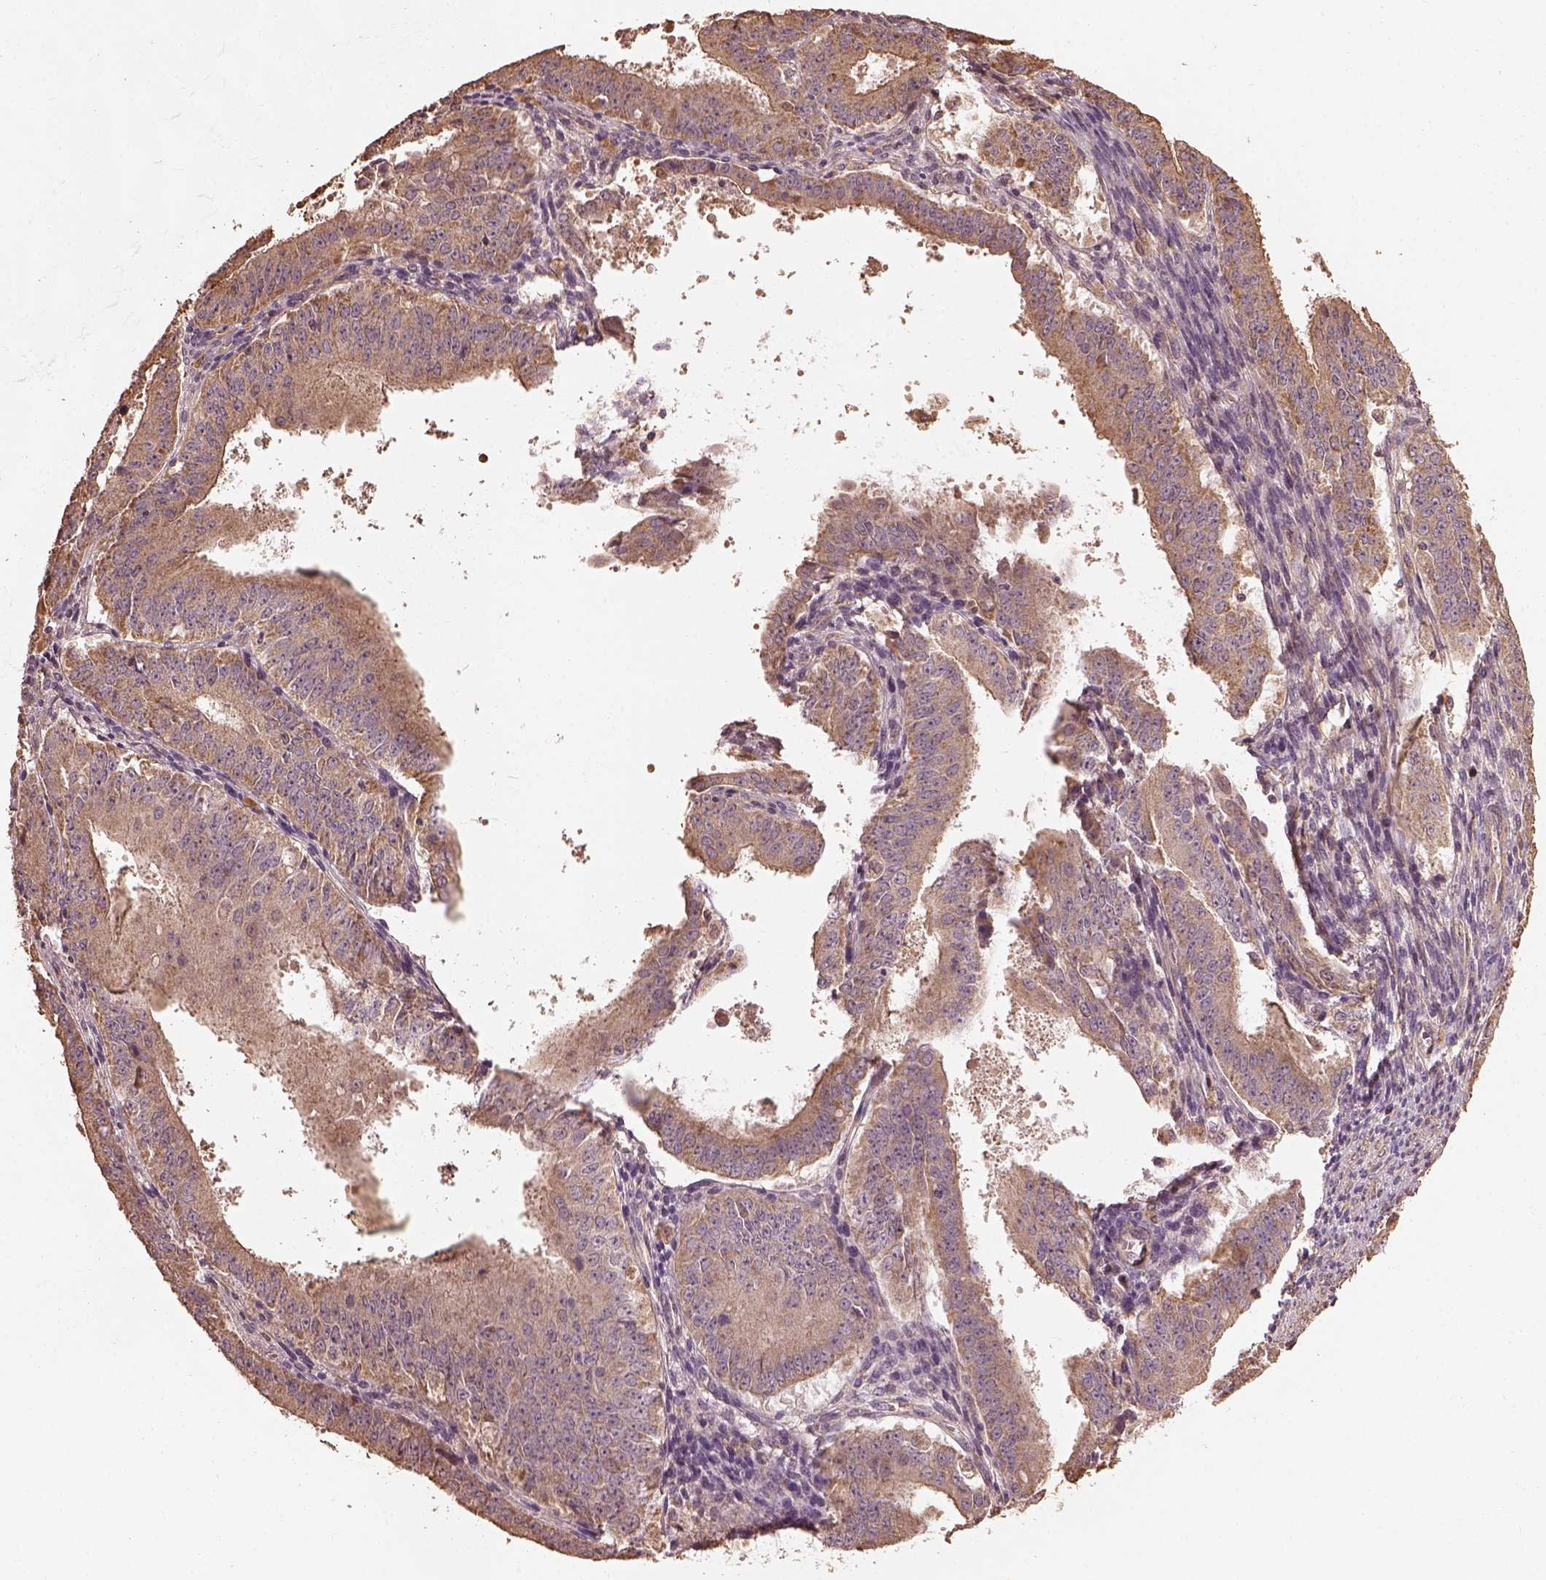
{"staining": {"intensity": "moderate", "quantity": ">75%", "location": "cytoplasmic/membranous"}, "tissue": "ovarian cancer", "cell_type": "Tumor cells", "image_type": "cancer", "snomed": [{"axis": "morphology", "description": "Carcinoma, endometroid"}, {"axis": "topography", "description": "Ovary"}], "caption": "Approximately >75% of tumor cells in ovarian cancer reveal moderate cytoplasmic/membranous protein staining as visualized by brown immunohistochemical staining.", "gene": "METTL4", "patient": {"sex": "female", "age": 42}}